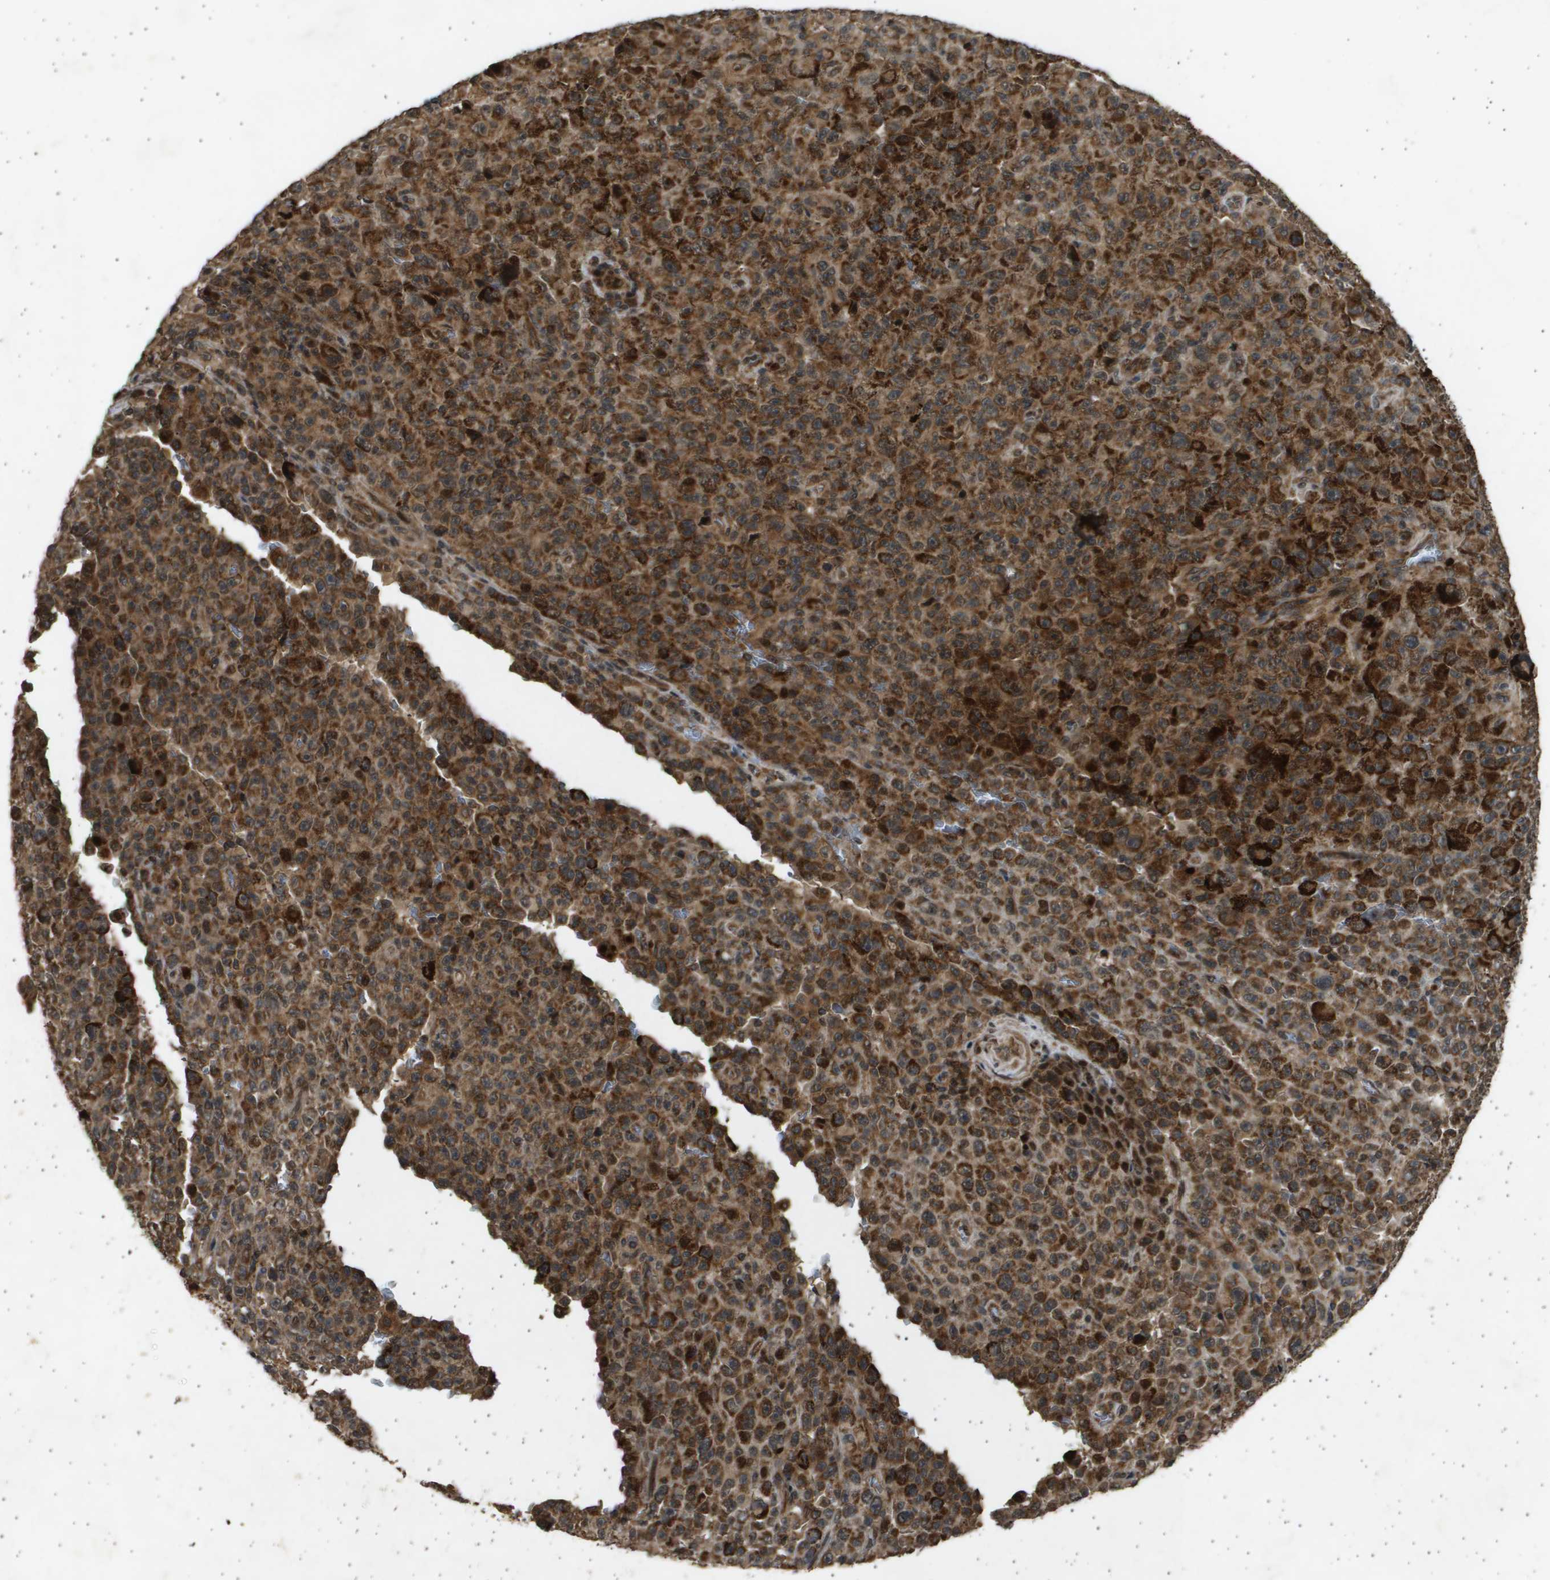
{"staining": {"intensity": "strong", "quantity": ">75%", "location": "cytoplasmic/membranous"}, "tissue": "melanoma", "cell_type": "Tumor cells", "image_type": "cancer", "snomed": [{"axis": "morphology", "description": "Malignant melanoma, NOS"}, {"axis": "topography", "description": "Skin"}], "caption": "Protein expression analysis of melanoma exhibits strong cytoplasmic/membranous positivity in approximately >75% of tumor cells. (DAB IHC with brightfield microscopy, high magnification).", "gene": "TNRC6A", "patient": {"sex": "female", "age": 82}}